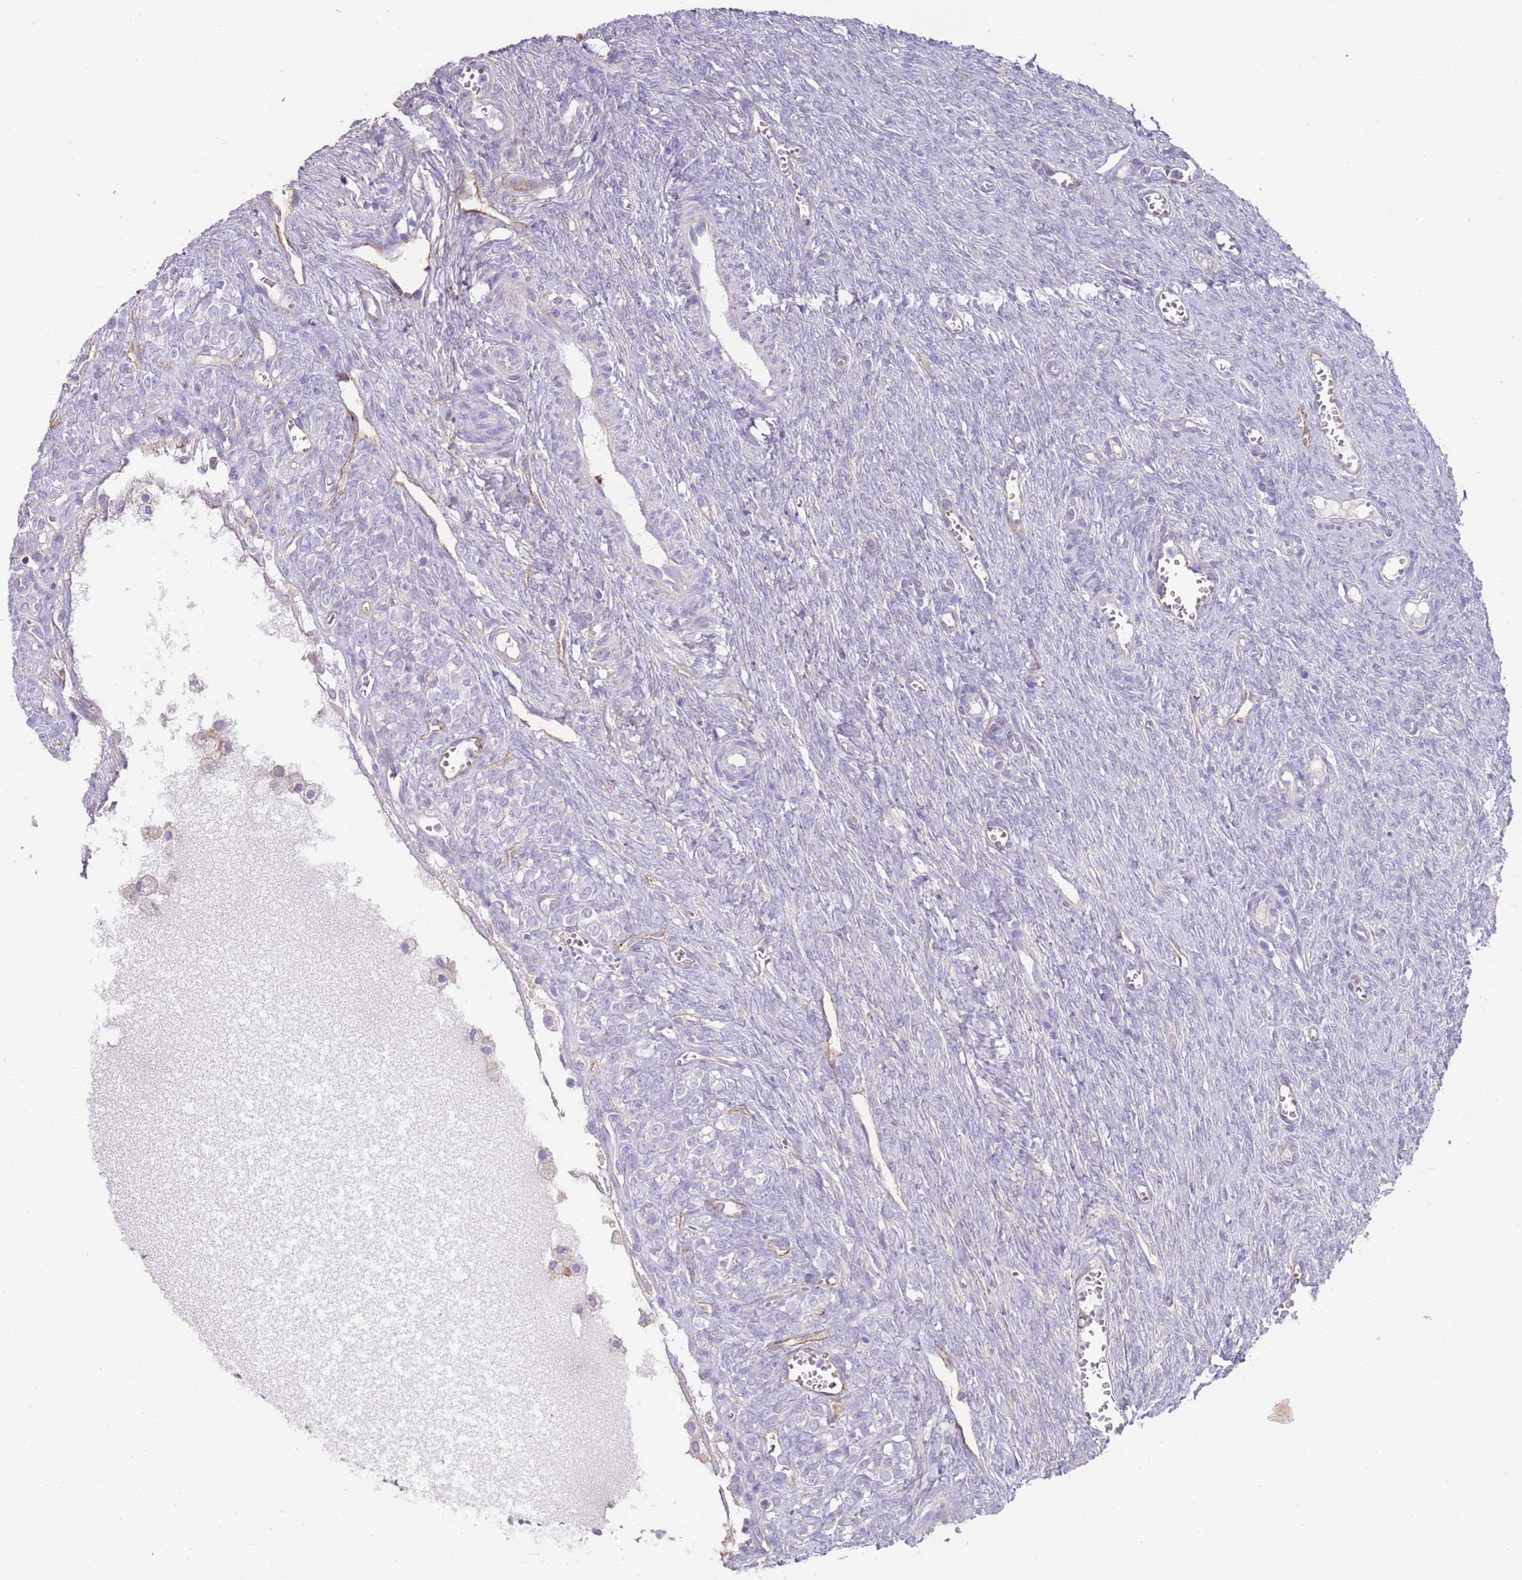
{"staining": {"intensity": "negative", "quantity": "none", "location": "none"}, "tissue": "ovary", "cell_type": "Follicle cells", "image_type": "normal", "snomed": [{"axis": "morphology", "description": "Normal tissue, NOS"}, {"axis": "topography", "description": "Ovary"}], "caption": "IHC of normal human ovary demonstrates no staining in follicle cells. The staining is performed using DAB brown chromogen with nuclei counter-stained in using hematoxylin.", "gene": "ENSG00000271254", "patient": {"sex": "female", "age": 44}}